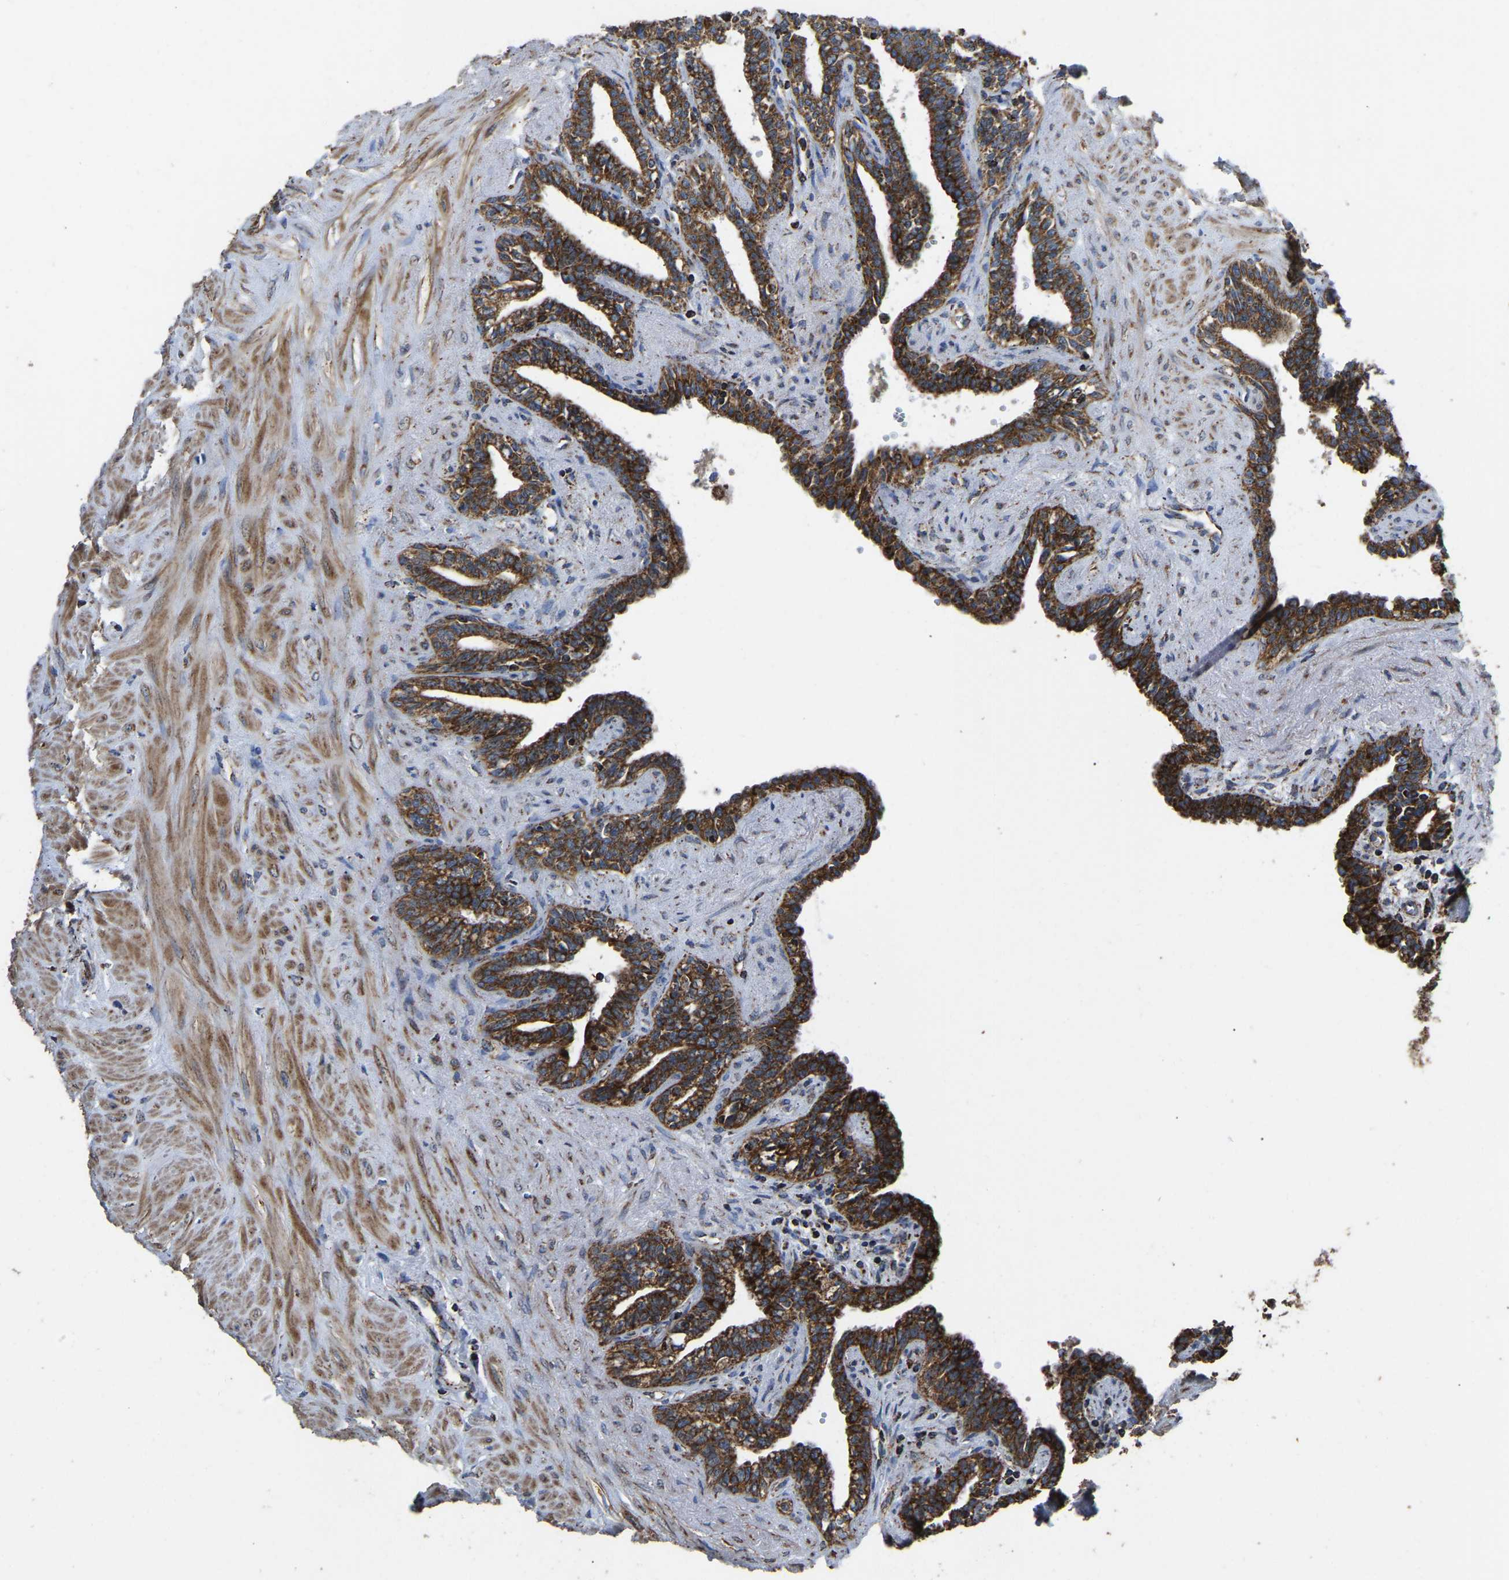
{"staining": {"intensity": "strong", "quantity": ">75%", "location": "cytoplasmic/membranous"}, "tissue": "seminal vesicle", "cell_type": "Glandular cells", "image_type": "normal", "snomed": [{"axis": "morphology", "description": "Normal tissue, NOS"}, {"axis": "morphology", "description": "Adenocarcinoma, High grade"}, {"axis": "topography", "description": "Prostate"}, {"axis": "topography", "description": "Seminal veicle"}], "caption": "An IHC micrograph of benign tissue is shown. Protein staining in brown shows strong cytoplasmic/membranous positivity in seminal vesicle within glandular cells. The protein is stained brown, and the nuclei are stained in blue (DAB IHC with brightfield microscopy, high magnification).", "gene": "ETFA", "patient": {"sex": "male", "age": 55}}